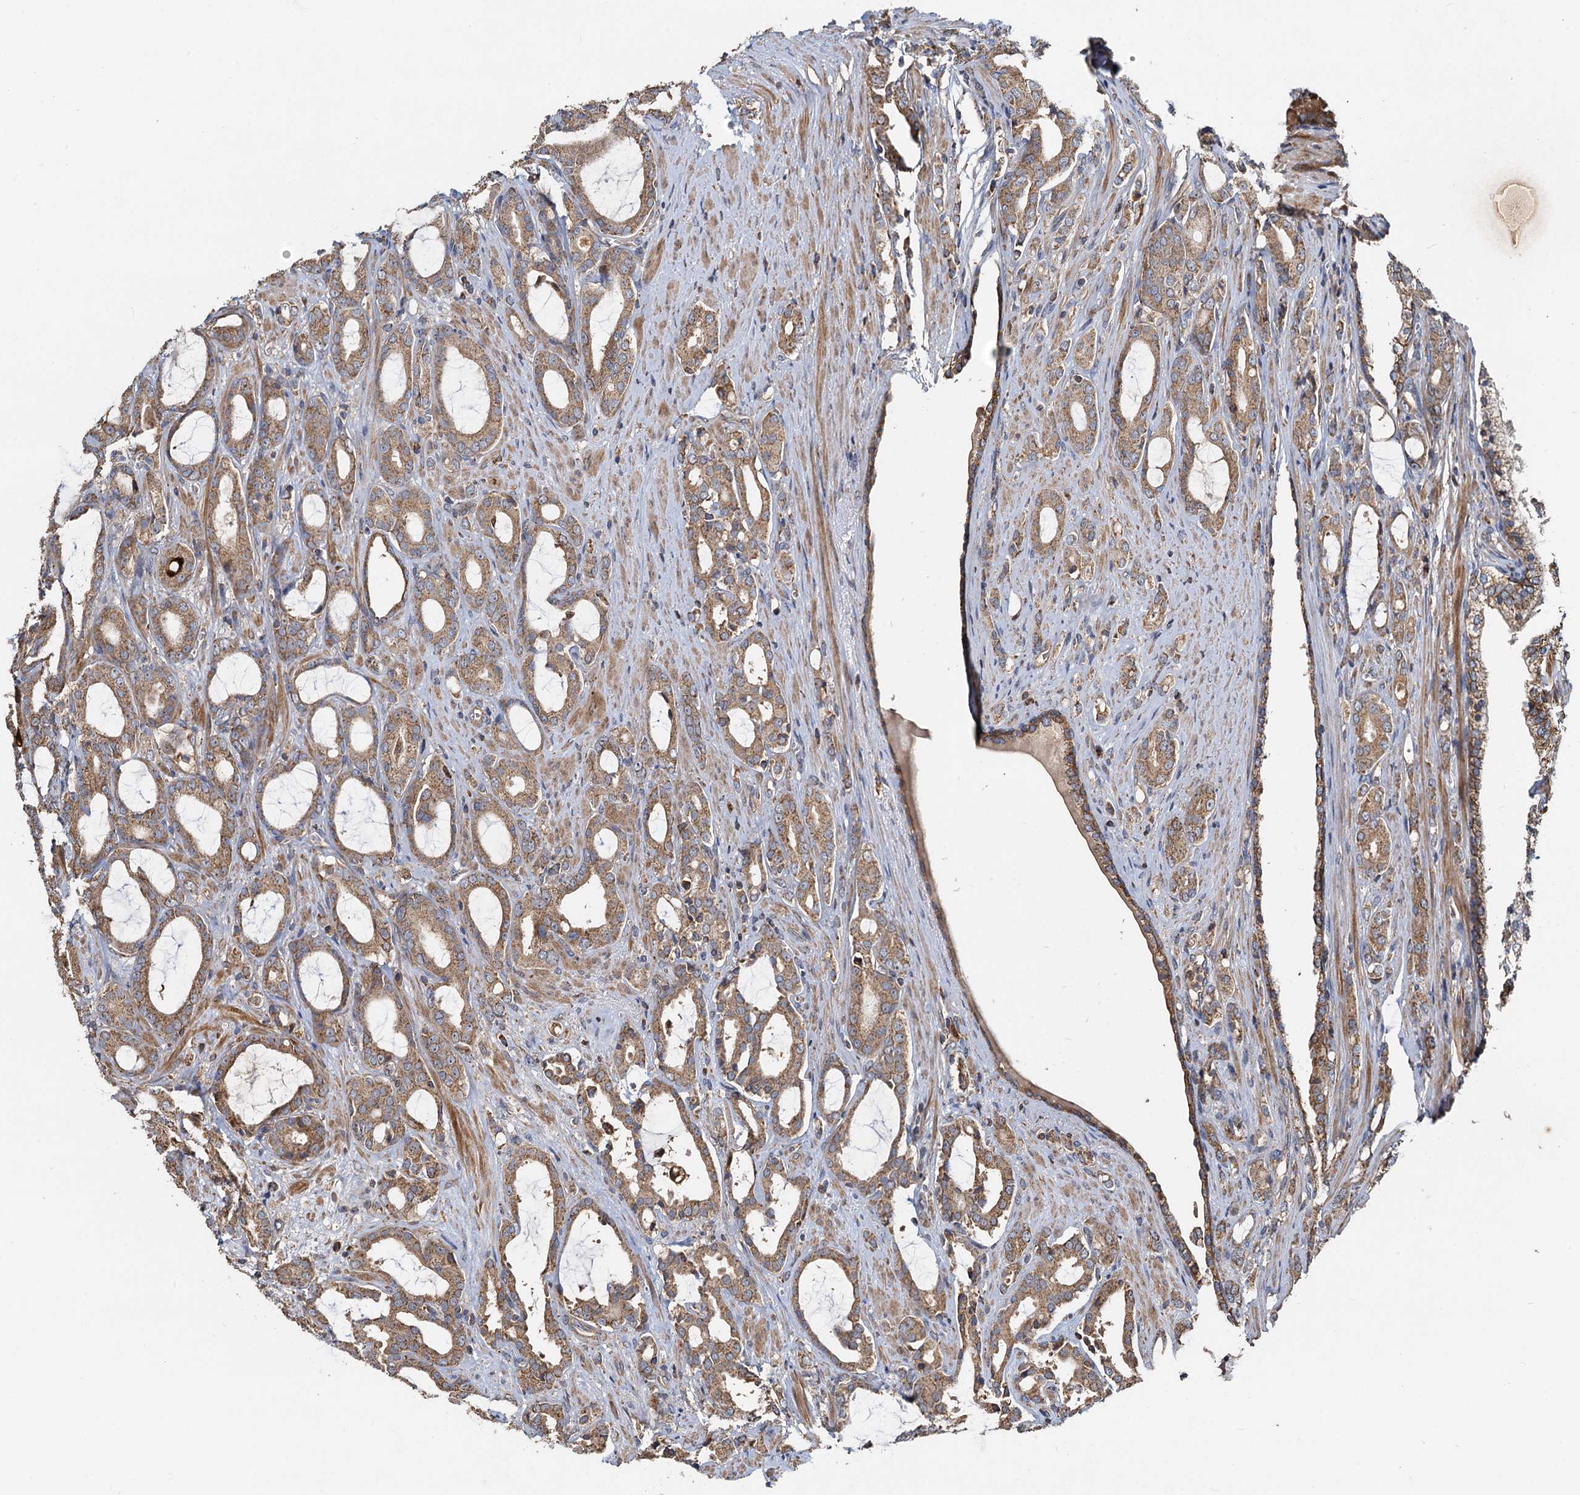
{"staining": {"intensity": "moderate", "quantity": ">75%", "location": "cytoplasmic/membranous"}, "tissue": "prostate cancer", "cell_type": "Tumor cells", "image_type": "cancer", "snomed": [{"axis": "morphology", "description": "Adenocarcinoma, High grade"}, {"axis": "topography", "description": "Prostate"}], "caption": "A brown stain shows moderate cytoplasmic/membranous staining of a protein in human prostate cancer (high-grade adenocarcinoma) tumor cells.", "gene": "SDS", "patient": {"sex": "male", "age": 72}}